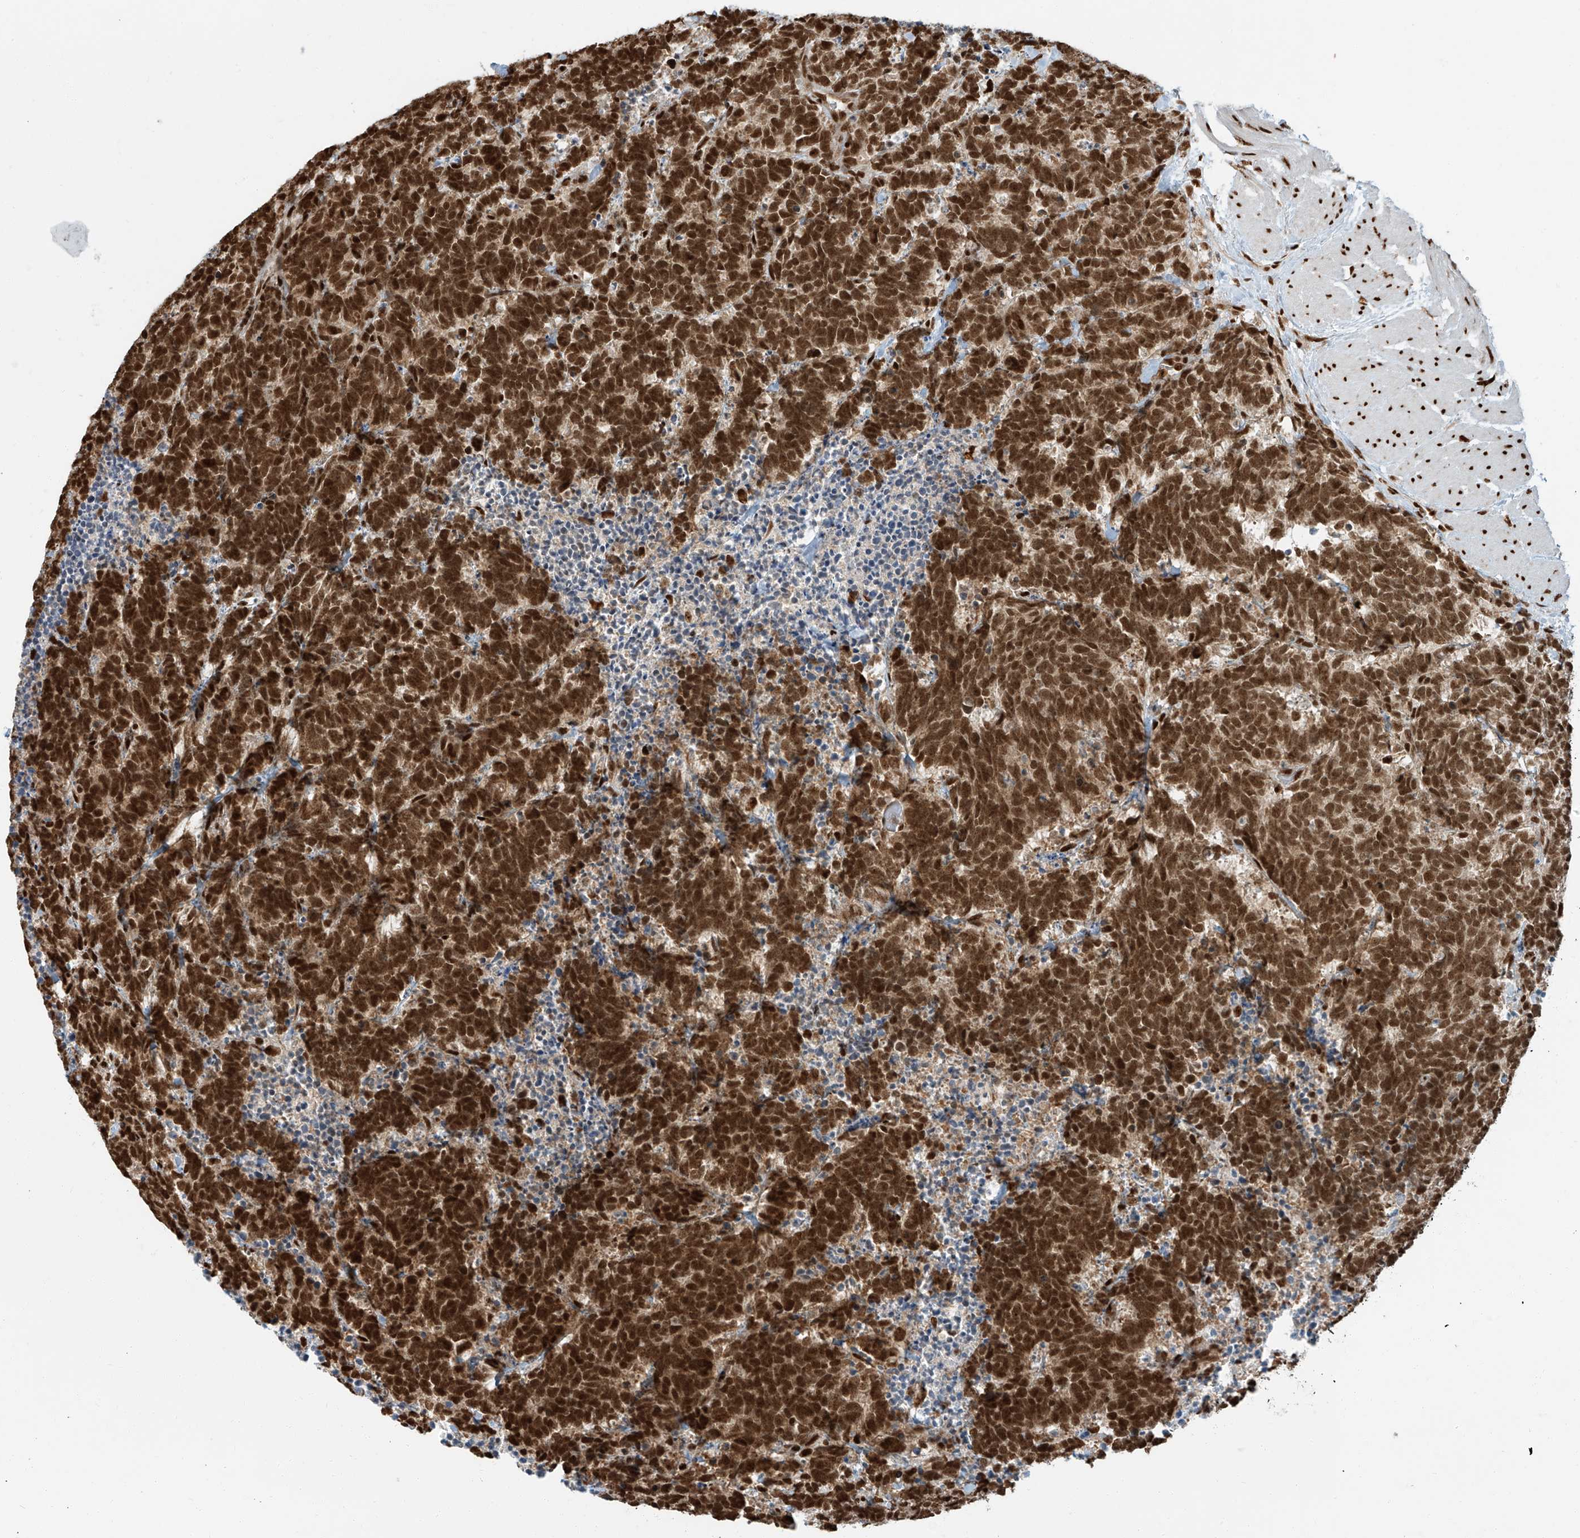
{"staining": {"intensity": "moderate", "quantity": ">75%", "location": "nuclear"}, "tissue": "carcinoid", "cell_type": "Tumor cells", "image_type": "cancer", "snomed": [{"axis": "morphology", "description": "Carcinoma, NOS"}, {"axis": "morphology", "description": "Carcinoid, malignant, NOS"}, {"axis": "topography", "description": "Urinary bladder"}], "caption": "High-magnification brightfield microscopy of carcinoid stained with DAB (3,3'-diaminobenzidine) (brown) and counterstained with hematoxylin (blue). tumor cells exhibit moderate nuclear expression is seen in about>75% of cells.", "gene": "FAM193B", "patient": {"sex": "male", "age": 57}}